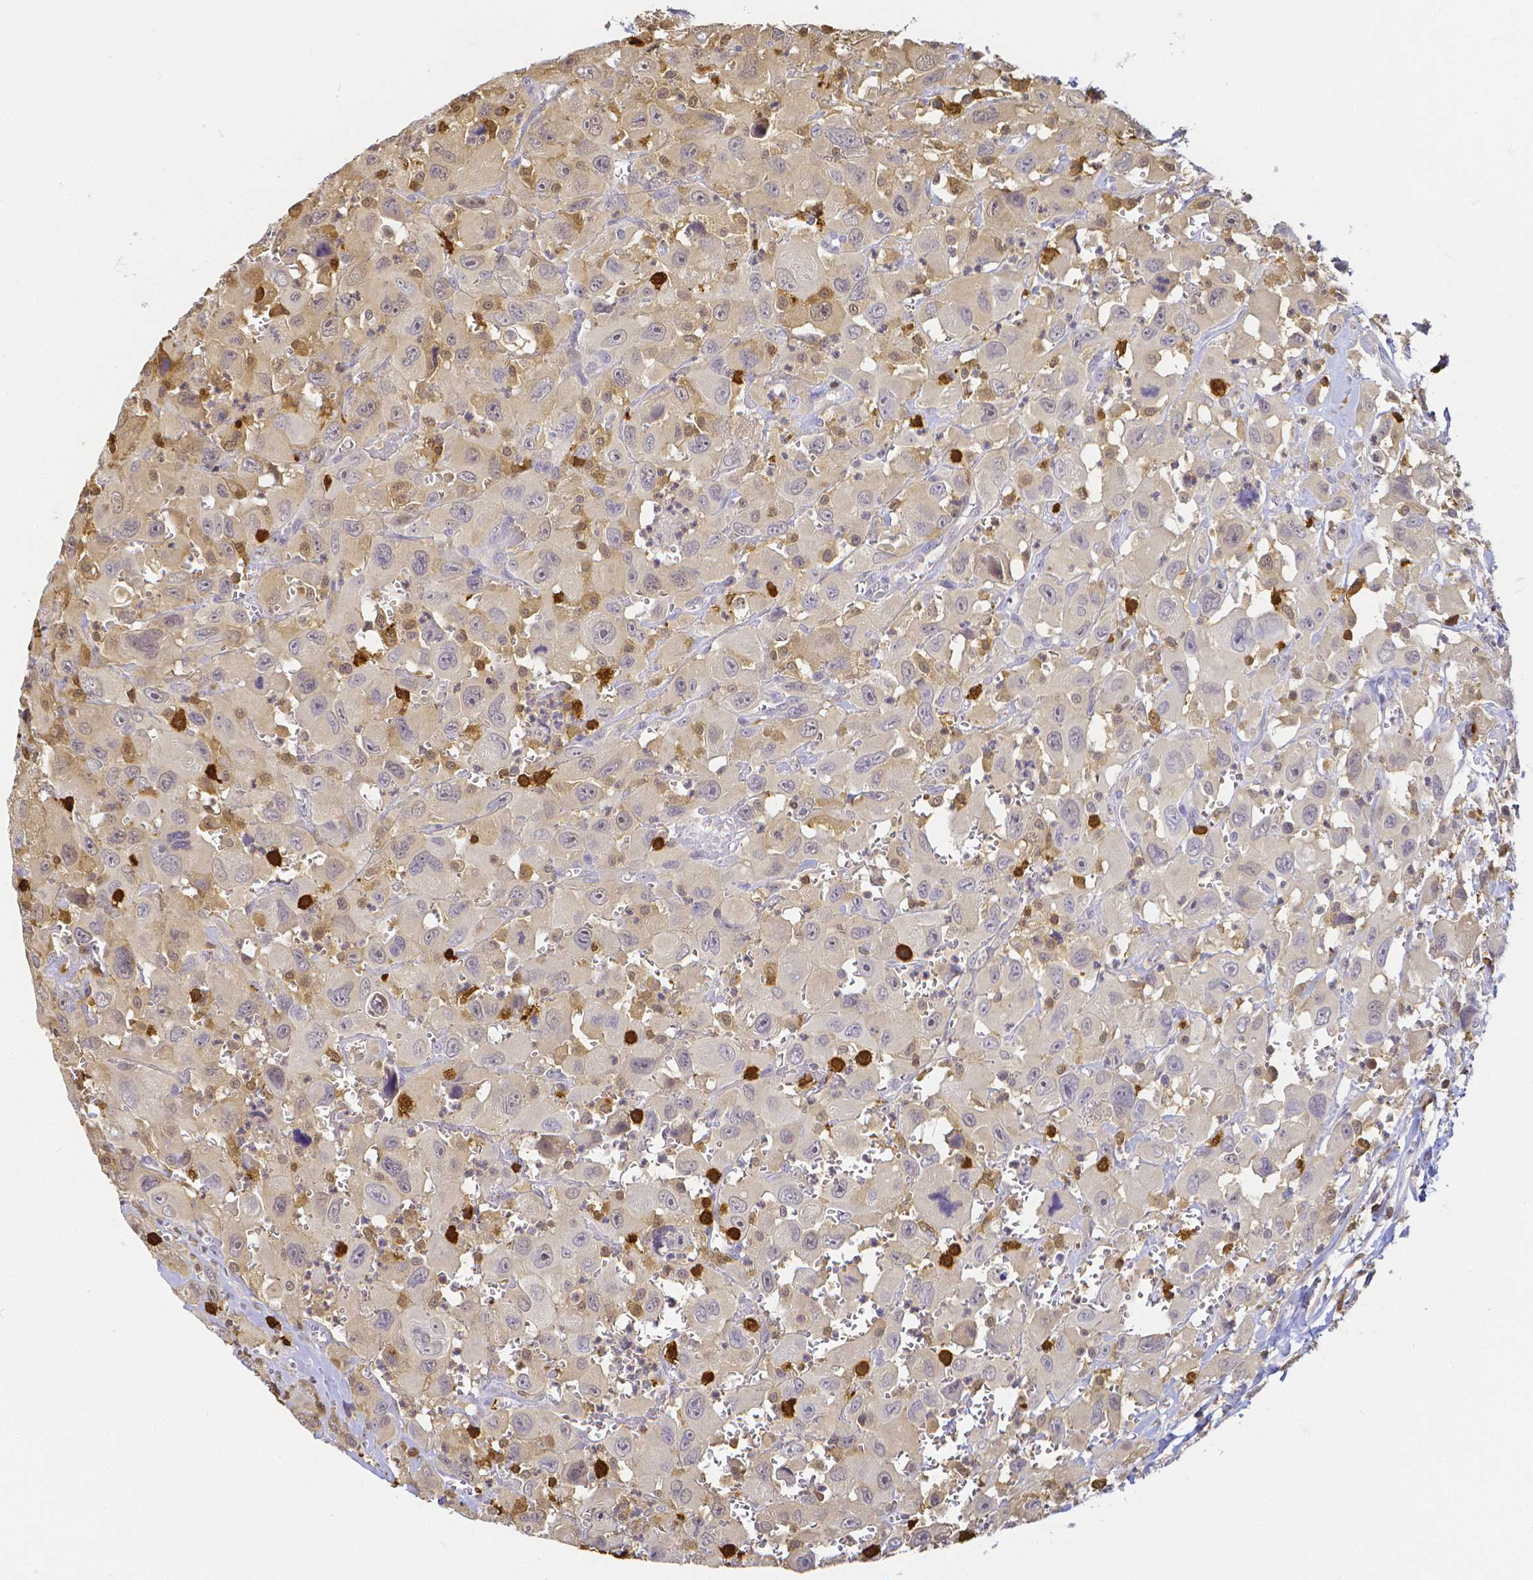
{"staining": {"intensity": "weak", "quantity": "25%-75%", "location": "cytoplasmic/membranous"}, "tissue": "head and neck cancer", "cell_type": "Tumor cells", "image_type": "cancer", "snomed": [{"axis": "morphology", "description": "Squamous cell carcinoma, NOS"}, {"axis": "morphology", "description": "Squamous cell carcinoma, metastatic, NOS"}, {"axis": "topography", "description": "Oral tissue"}, {"axis": "topography", "description": "Head-Neck"}], "caption": "Head and neck metastatic squamous cell carcinoma tissue shows weak cytoplasmic/membranous staining in approximately 25%-75% of tumor cells", "gene": "COTL1", "patient": {"sex": "female", "age": 85}}